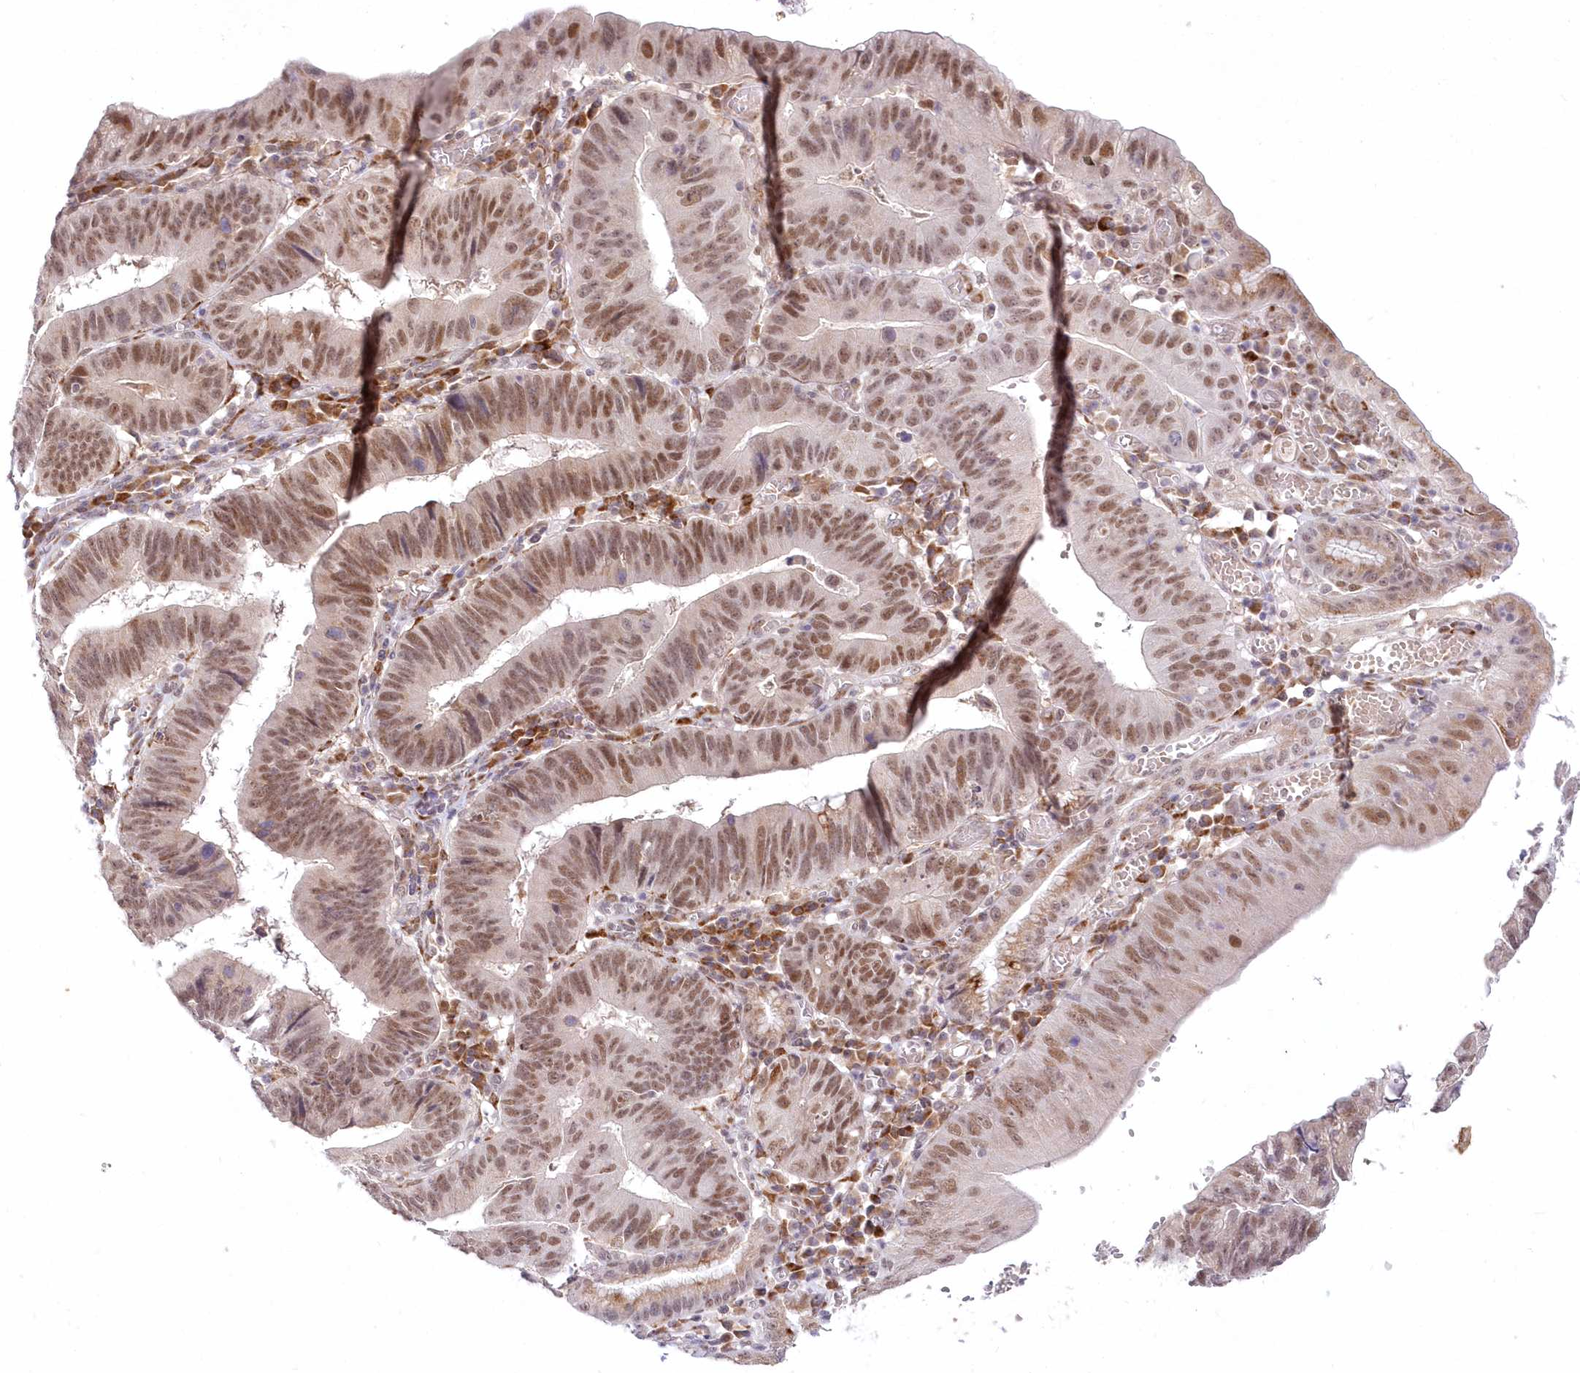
{"staining": {"intensity": "moderate", "quantity": ">75%", "location": "nuclear"}, "tissue": "stomach cancer", "cell_type": "Tumor cells", "image_type": "cancer", "snomed": [{"axis": "morphology", "description": "Adenocarcinoma, NOS"}, {"axis": "topography", "description": "Stomach"}], "caption": "Adenocarcinoma (stomach) tissue reveals moderate nuclear expression in about >75% of tumor cells", "gene": "LDB1", "patient": {"sex": "male", "age": 59}}